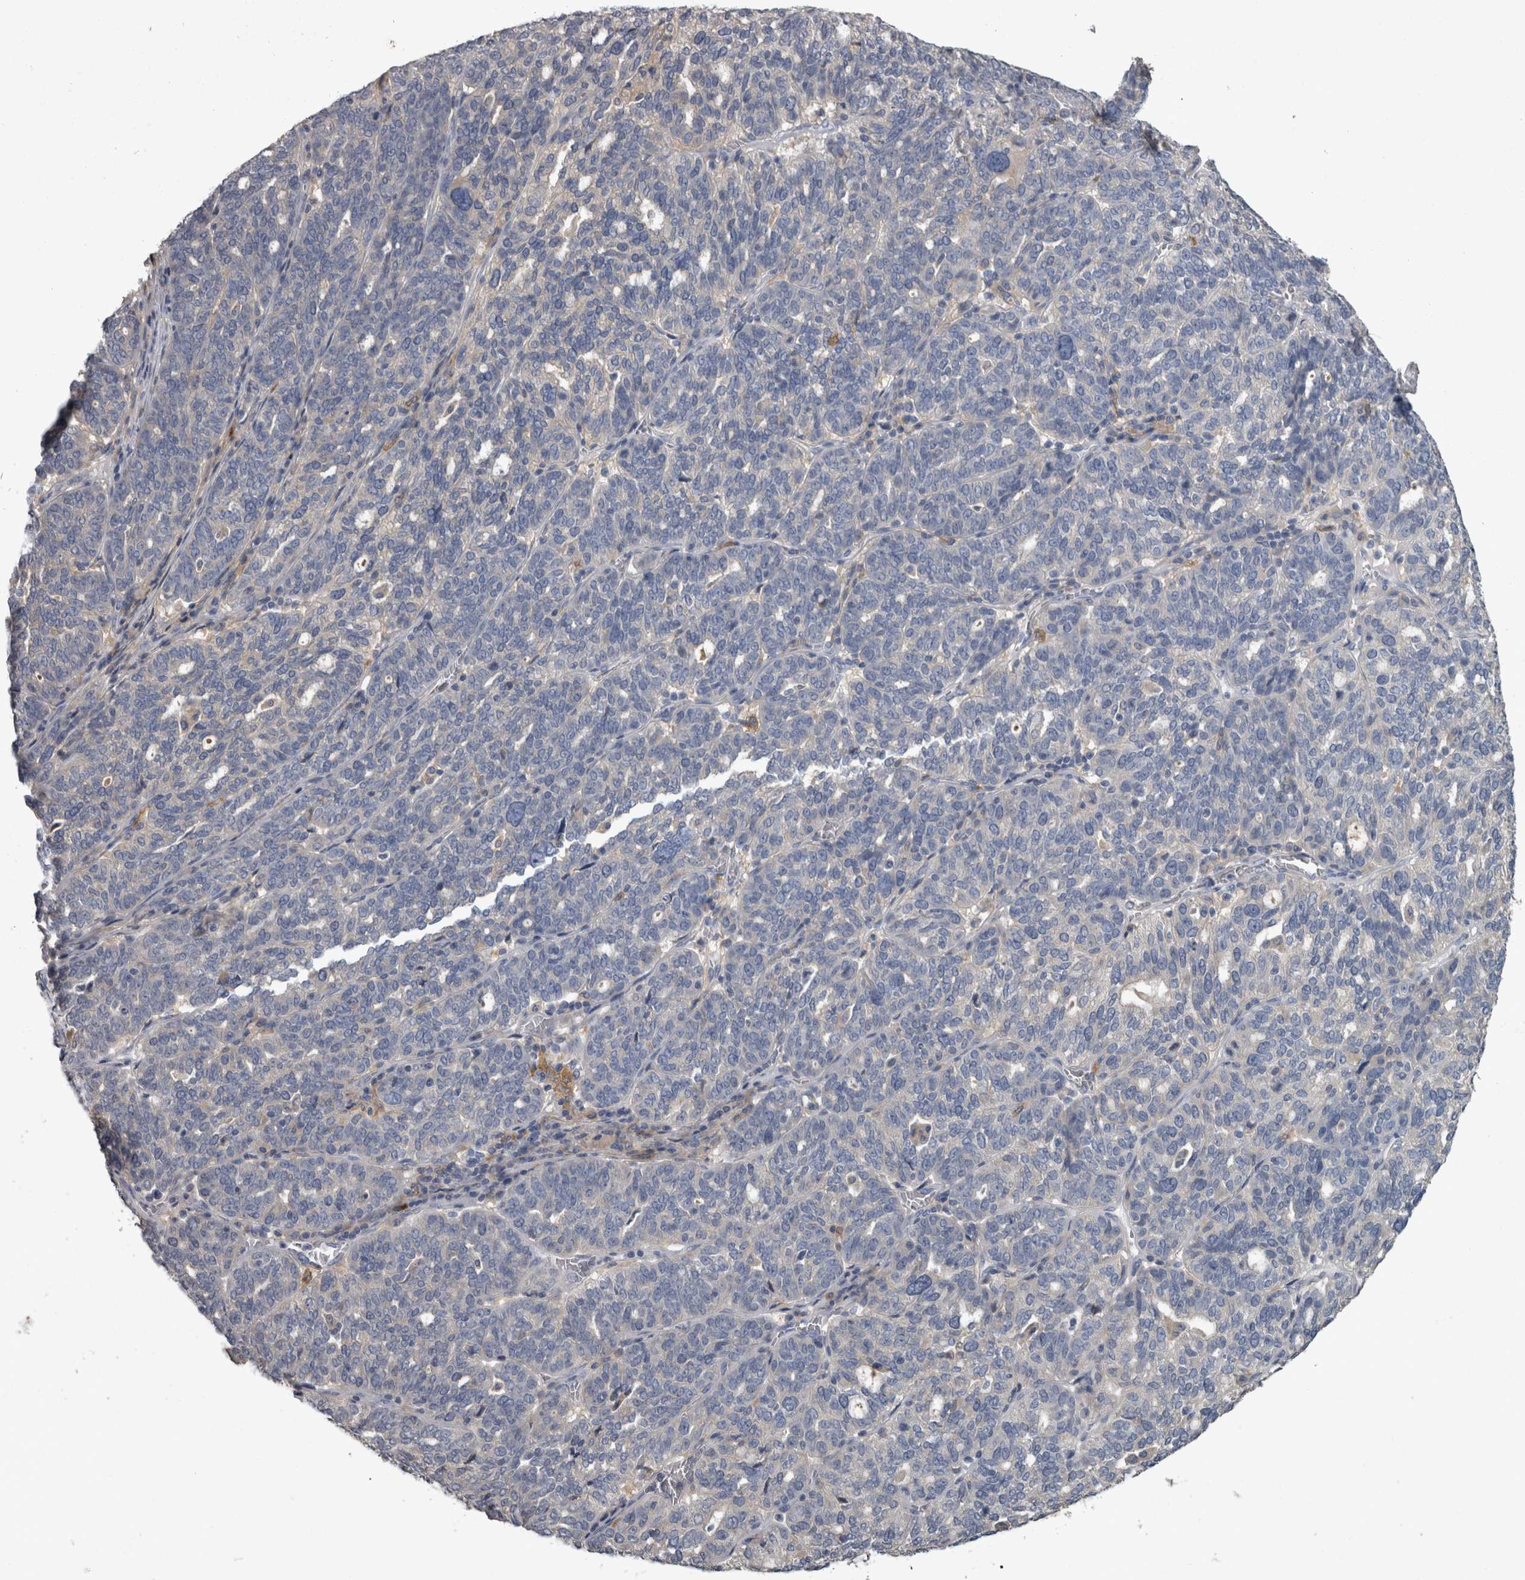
{"staining": {"intensity": "negative", "quantity": "none", "location": "none"}, "tissue": "ovarian cancer", "cell_type": "Tumor cells", "image_type": "cancer", "snomed": [{"axis": "morphology", "description": "Cystadenocarcinoma, serous, NOS"}, {"axis": "topography", "description": "Ovary"}], "caption": "DAB immunohistochemical staining of ovarian serous cystadenocarcinoma demonstrates no significant expression in tumor cells.", "gene": "EFEMP2", "patient": {"sex": "female", "age": 59}}